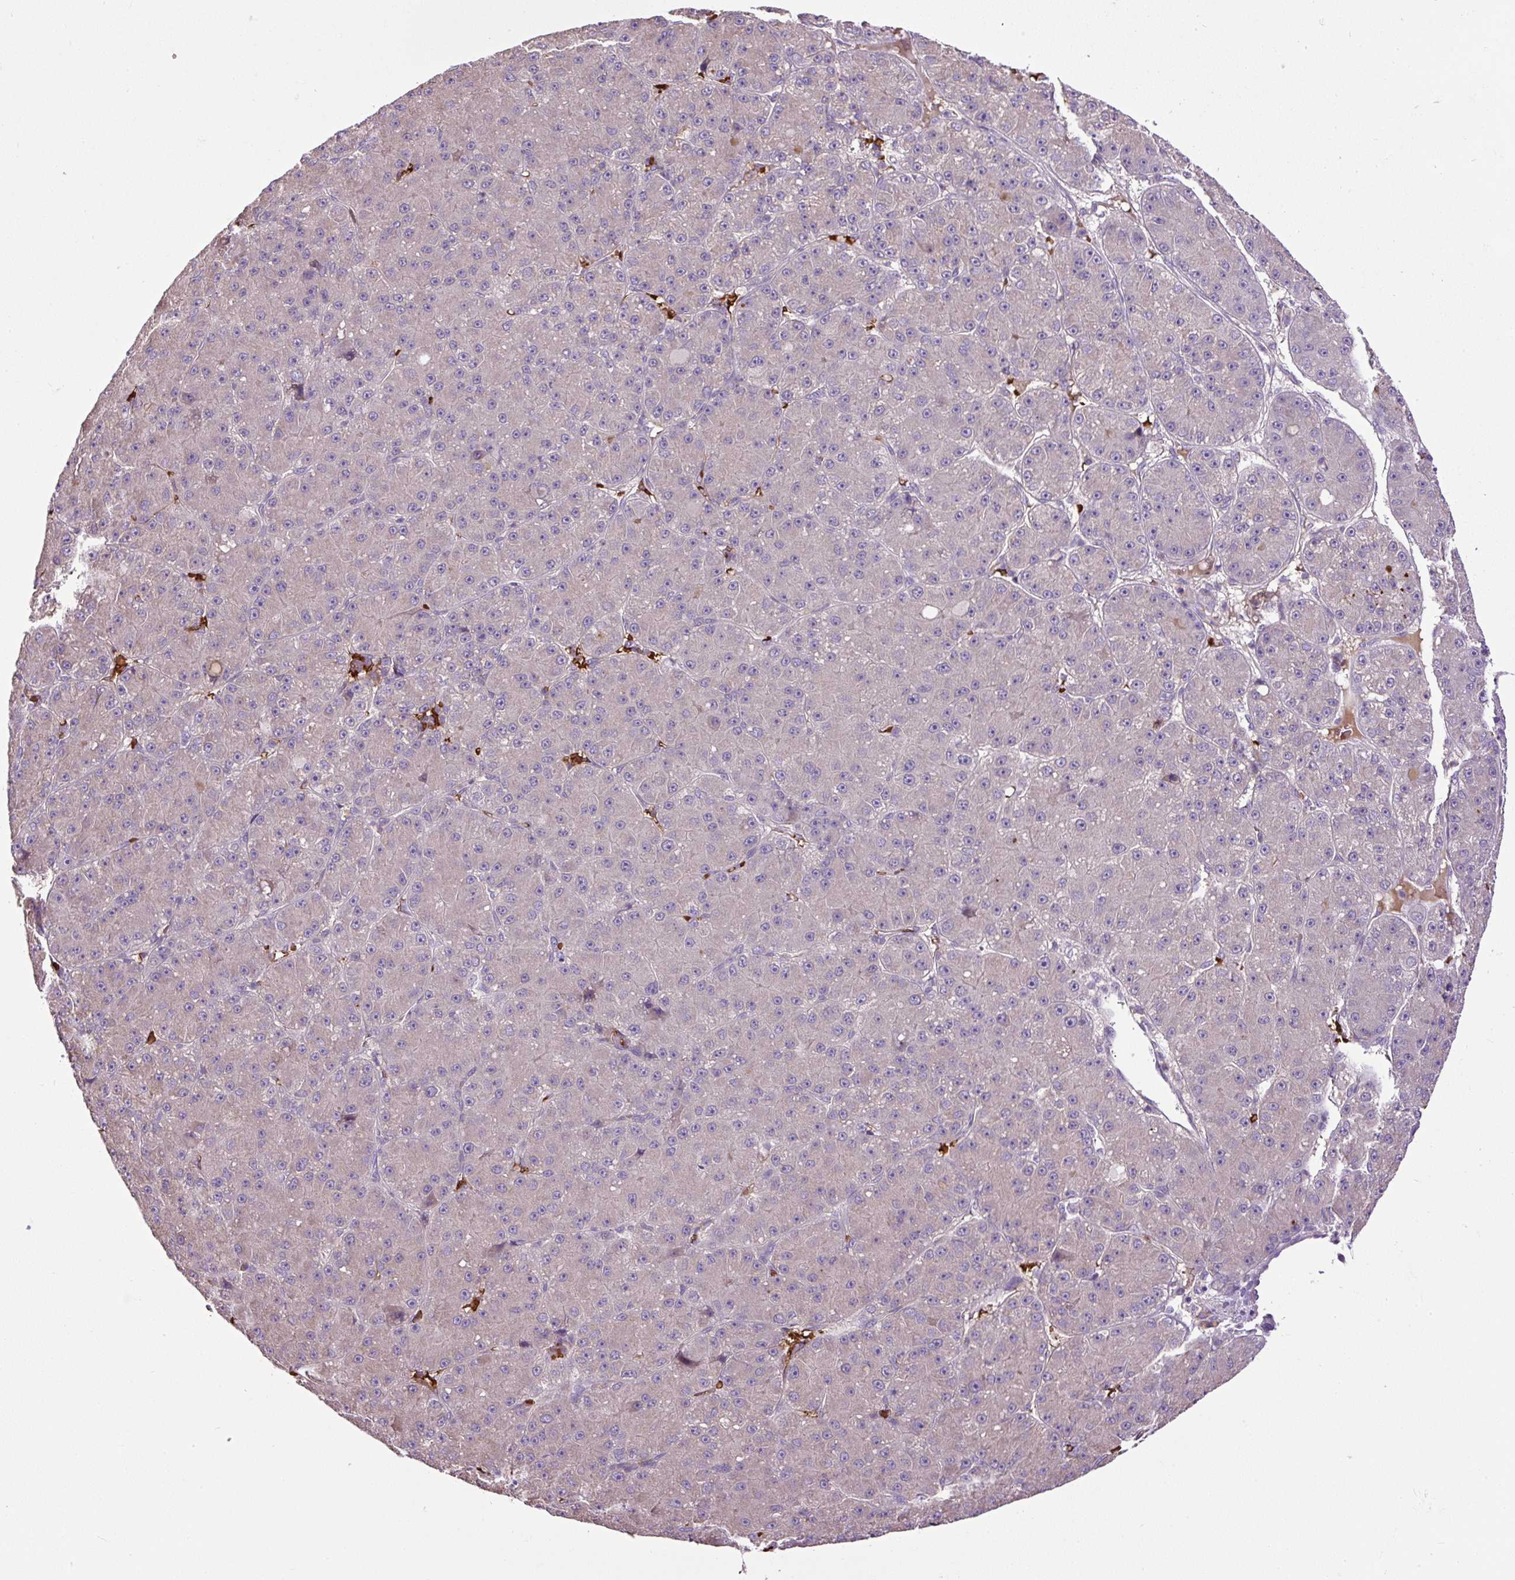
{"staining": {"intensity": "negative", "quantity": "none", "location": "none"}, "tissue": "liver cancer", "cell_type": "Tumor cells", "image_type": "cancer", "snomed": [{"axis": "morphology", "description": "Carcinoma, Hepatocellular, NOS"}, {"axis": "topography", "description": "Liver"}], "caption": "This is an immunohistochemistry (IHC) micrograph of liver cancer (hepatocellular carcinoma). There is no expression in tumor cells.", "gene": "CXCL13", "patient": {"sex": "male", "age": 67}}